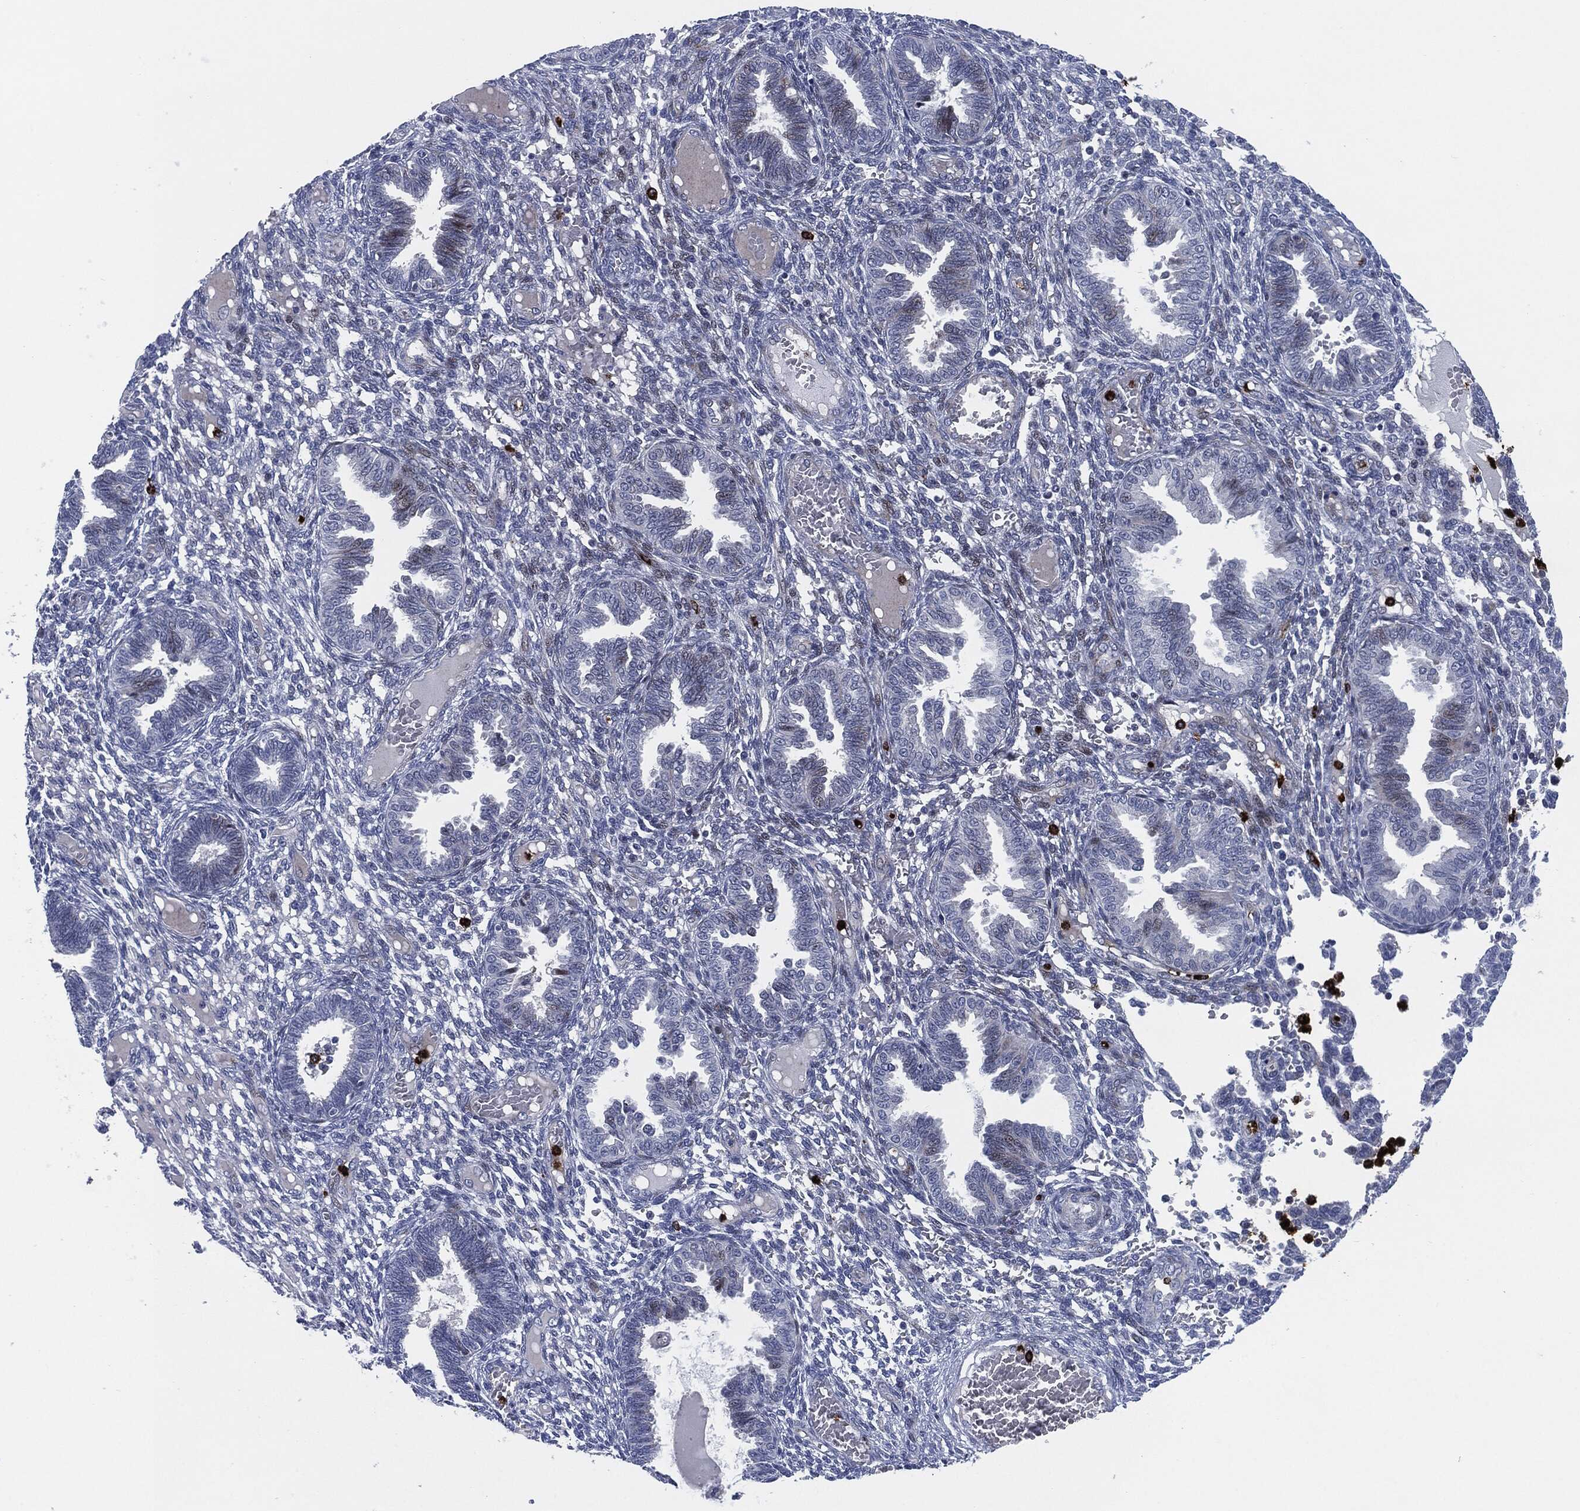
{"staining": {"intensity": "negative", "quantity": "none", "location": "none"}, "tissue": "endometrium", "cell_type": "Cells in endometrial stroma", "image_type": "normal", "snomed": [{"axis": "morphology", "description": "Normal tissue, NOS"}, {"axis": "topography", "description": "Endometrium"}], "caption": "Endometrium was stained to show a protein in brown. There is no significant positivity in cells in endometrial stroma. The staining was performed using DAB (3,3'-diaminobenzidine) to visualize the protein expression in brown, while the nuclei were stained in blue with hematoxylin (Magnification: 20x).", "gene": "MPO", "patient": {"sex": "female", "age": 42}}